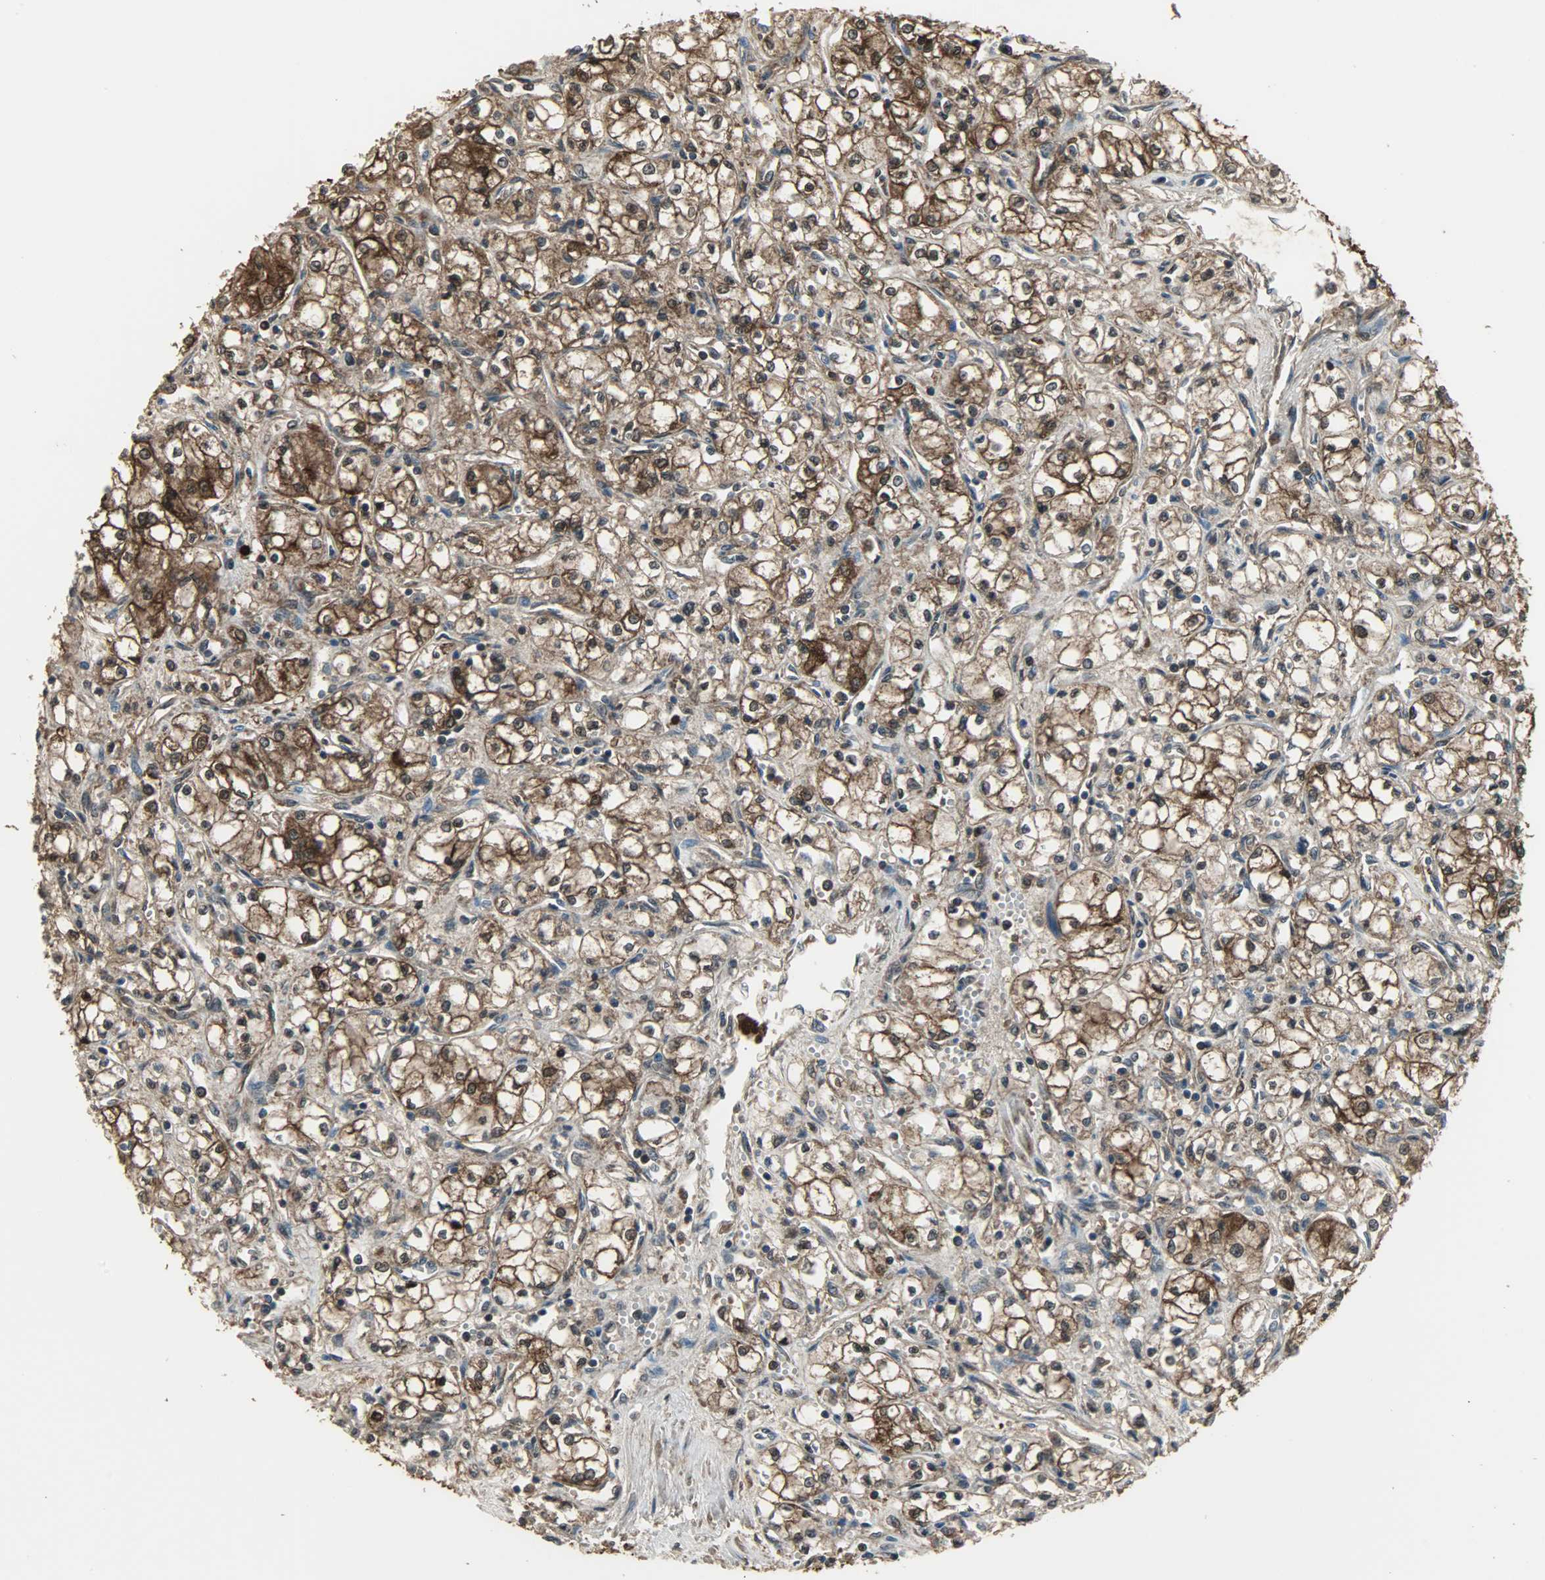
{"staining": {"intensity": "strong", "quantity": ">75%", "location": "cytoplasmic/membranous,nuclear"}, "tissue": "renal cancer", "cell_type": "Tumor cells", "image_type": "cancer", "snomed": [{"axis": "morphology", "description": "Normal tissue, NOS"}, {"axis": "morphology", "description": "Adenocarcinoma, NOS"}, {"axis": "topography", "description": "Kidney"}], "caption": "Tumor cells show strong cytoplasmic/membranous and nuclear positivity in approximately >75% of cells in renal cancer (adenocarcinoma).", "gene": "LDHB", "patient": {"sex": "male", "age": 59}}